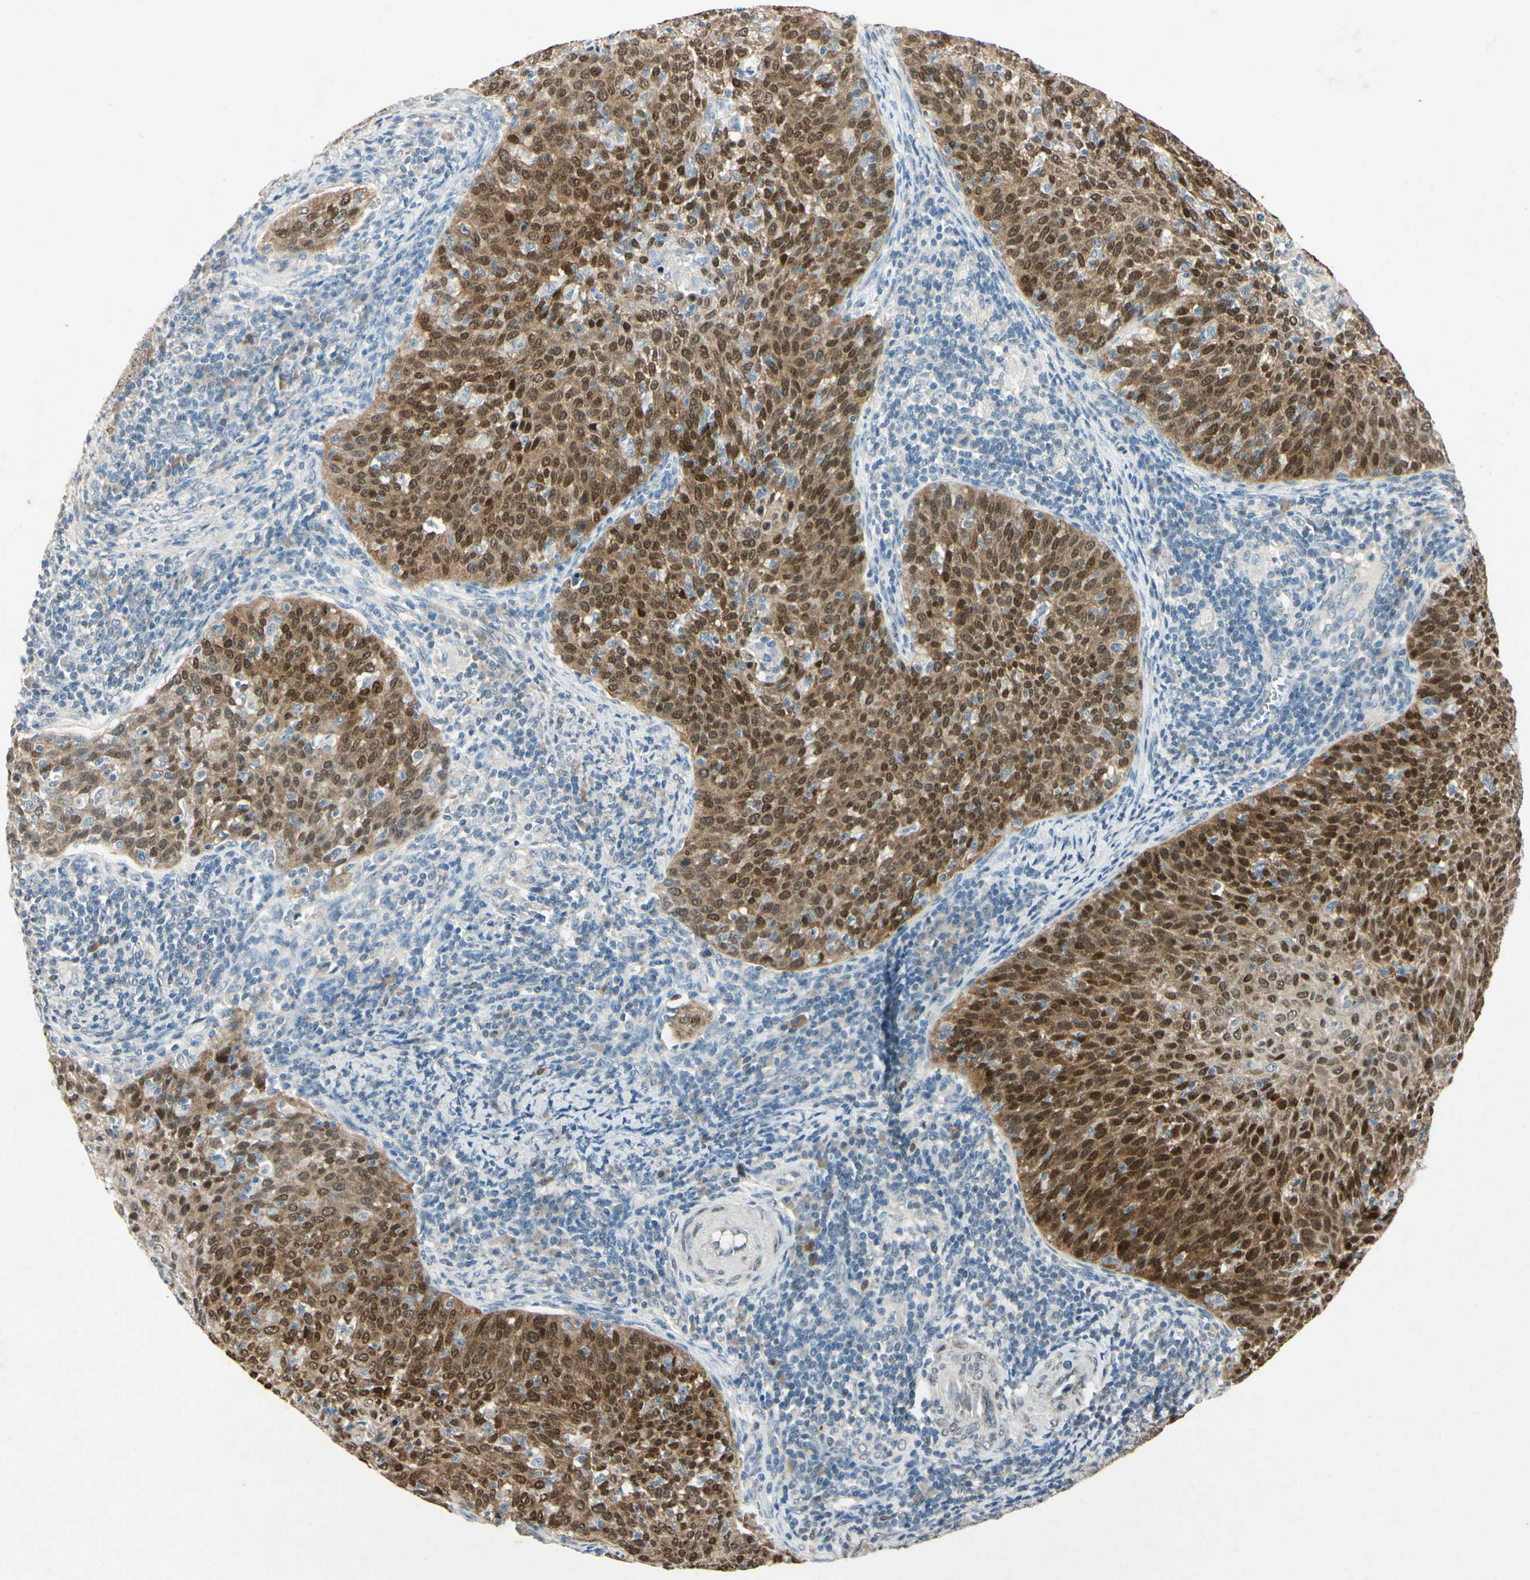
{"staining": {"intensity": "strong", "quantity": ">75%", "location": "cytoplasmic/membranous,nuclear"}, "tissue": "cervical cancer", "cell_type": "Tumor cells", "image_type": "cancer", "snomed": [{"axis": "morphology", "description": "Squamous cell carcinoma, NOS"}, {"axis": "topography", "description": "Cervix"}], "caption": "Immunohistochemical staining of human cervical cancer (squamous cell carcinoma) demonstrates high levels of strong cytoplasmic/membranous and nuclear protein positivity in about >75% of tumor cells.", "gene": "HSPA1B", "patient": {"sex": "female", "age": 38}}